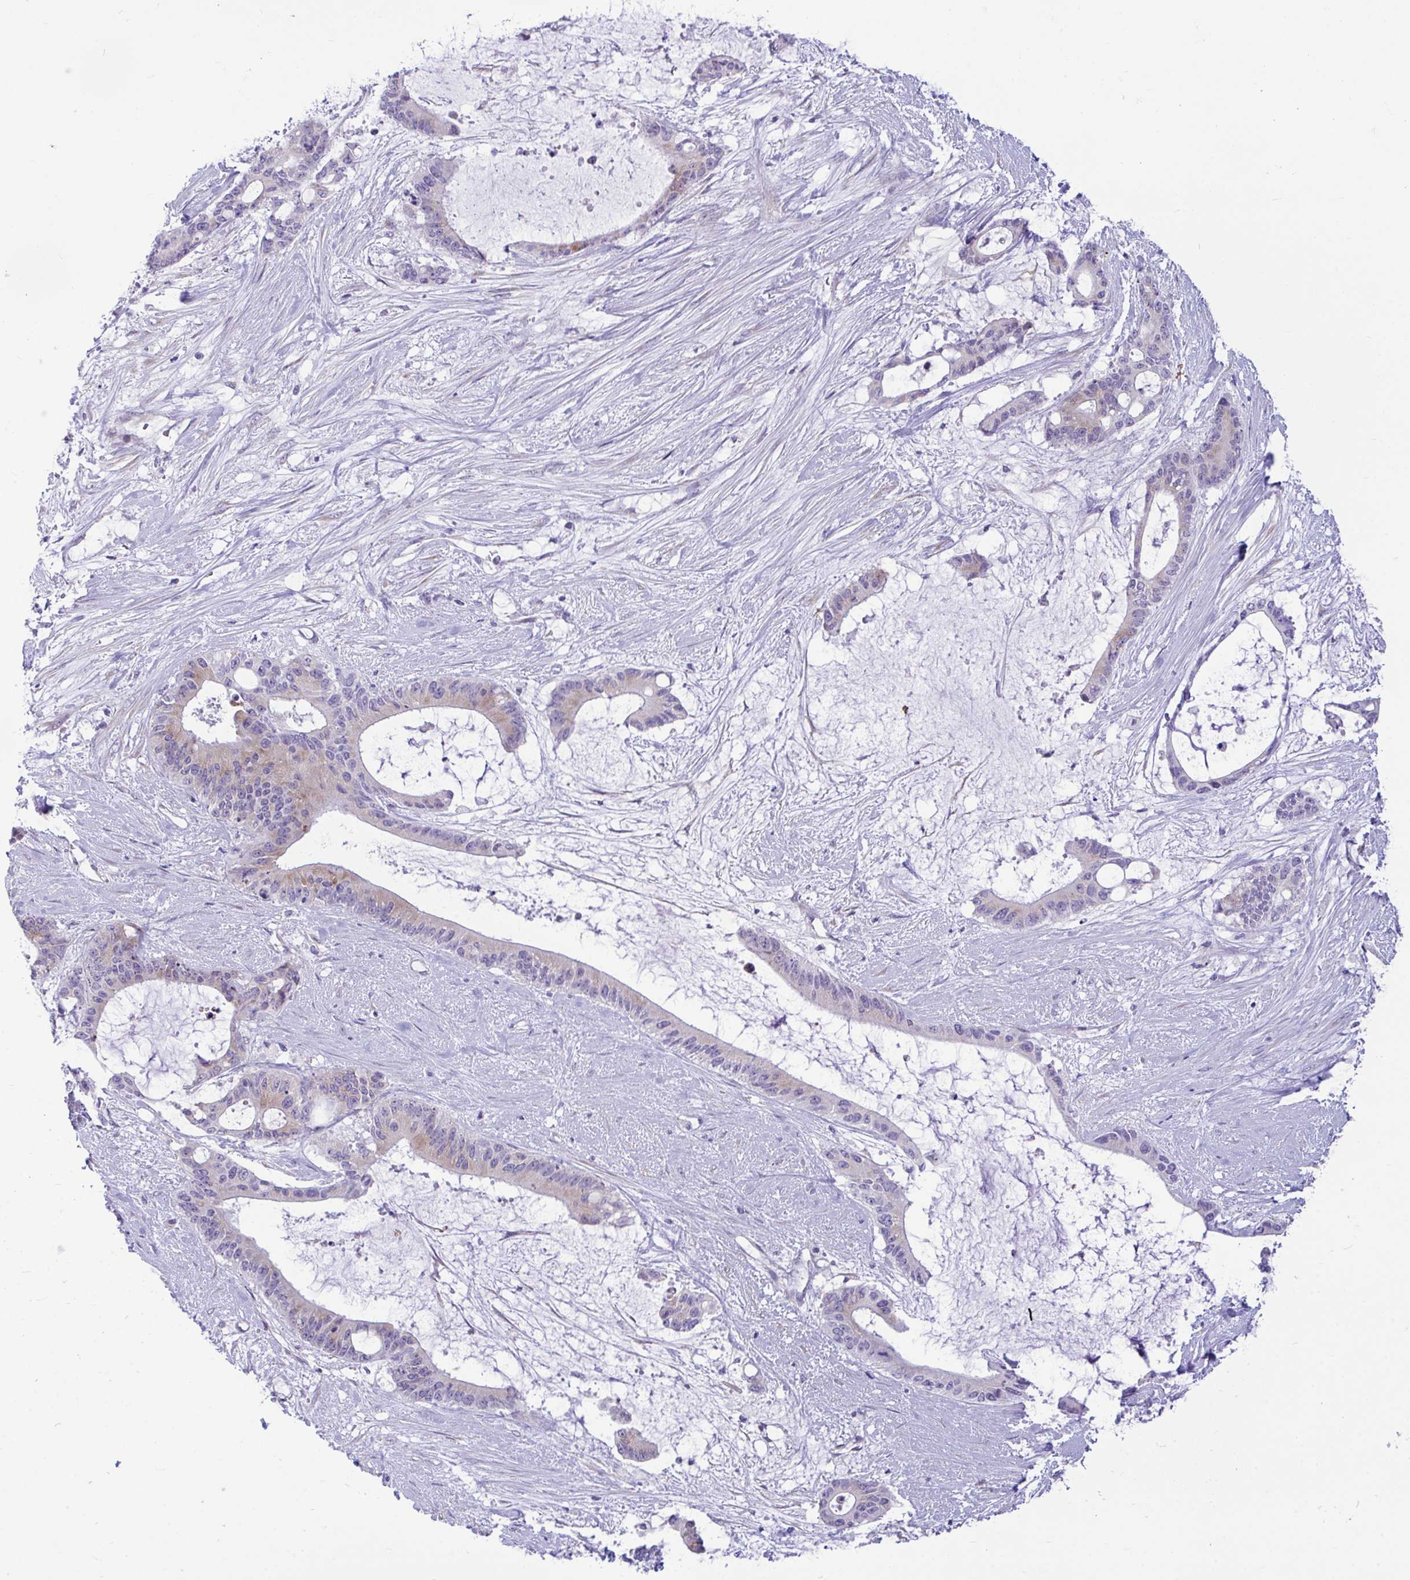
{"staining": {"intensity": "weak", "quantity": "<25%", "location": "cytoplasmic/membranous"}, "tissue": "liver cancer", "cell_type": "Tumor cells", "image_type": "cancer", "snomed": [{"axis": "morphology", "description": "Normal tissue, NOS"}, {"axis": "morphology", "description": "Cholangiocarcinoma"}, {"axis": "topography", "description": "Liver"}, {"axis": "topography", "description": "Peripheral nerve tissue"}], "caption": "IHC image of human cholangiocarcinoma (liver) stained for a protein (brown), which shows no staining in tumor cells.", "gene": "SLC25A51", "patient": {"sex": "female", "age": 73}}